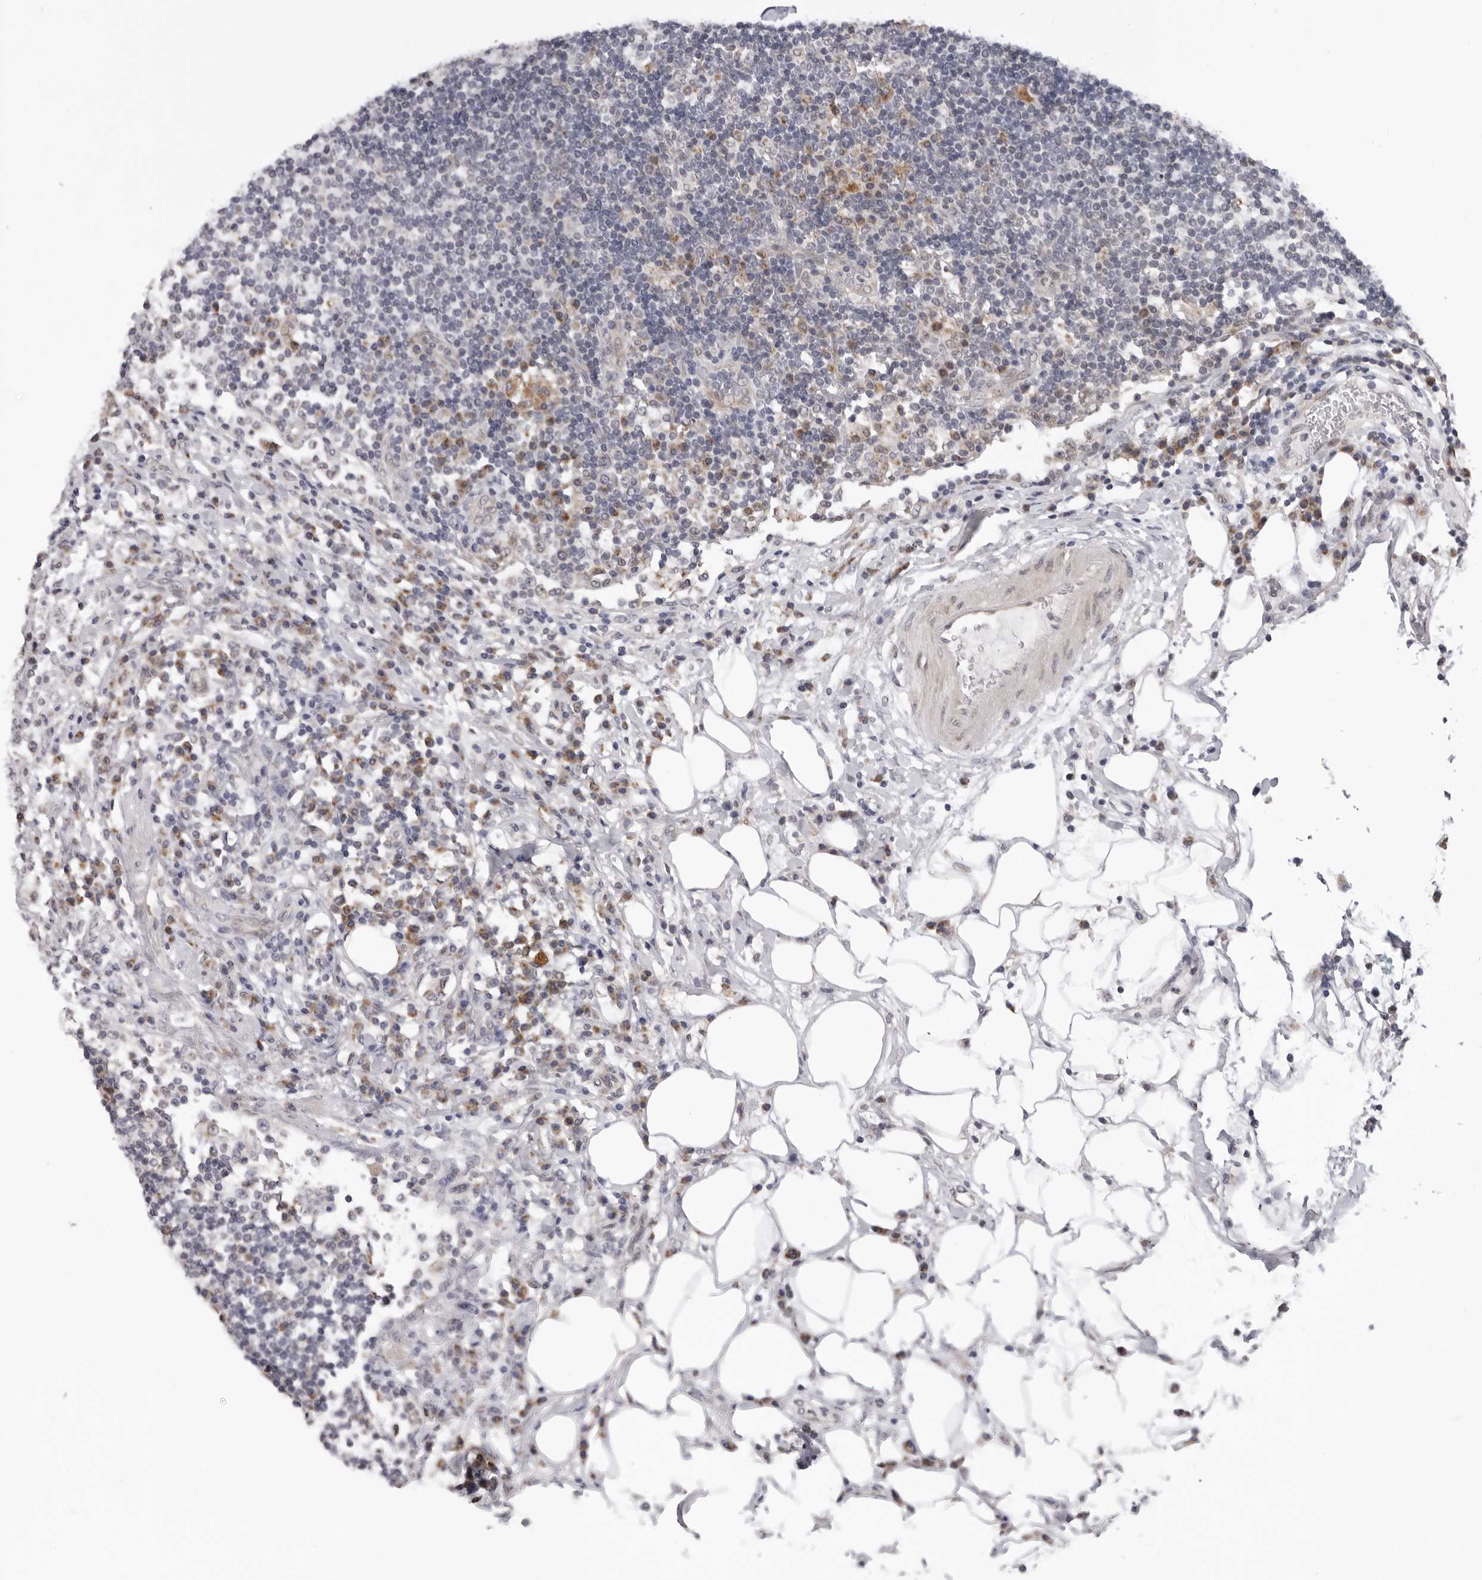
{"staining": {"intensity": "weak", "quantity": "<25%", "location": "cytoplasmic/membranous"}, "tissue": "lymph node", "cell_type": "Germinal center cells", "image_type": "normal", "snomed": [{"axis": "morphology", "description": "Normal tissue, NOS"}, {"axis": "topography", "description": "Lymph node"}], "caption": "DAB immunohistochemical staining of unremarkable lymph node shows no significant expression in germinal center cells. (Brightfield microscopy of DAB IHC at high magnification).", "gene": "CPT2", "patient": {"sex": "female", "age": 53}}